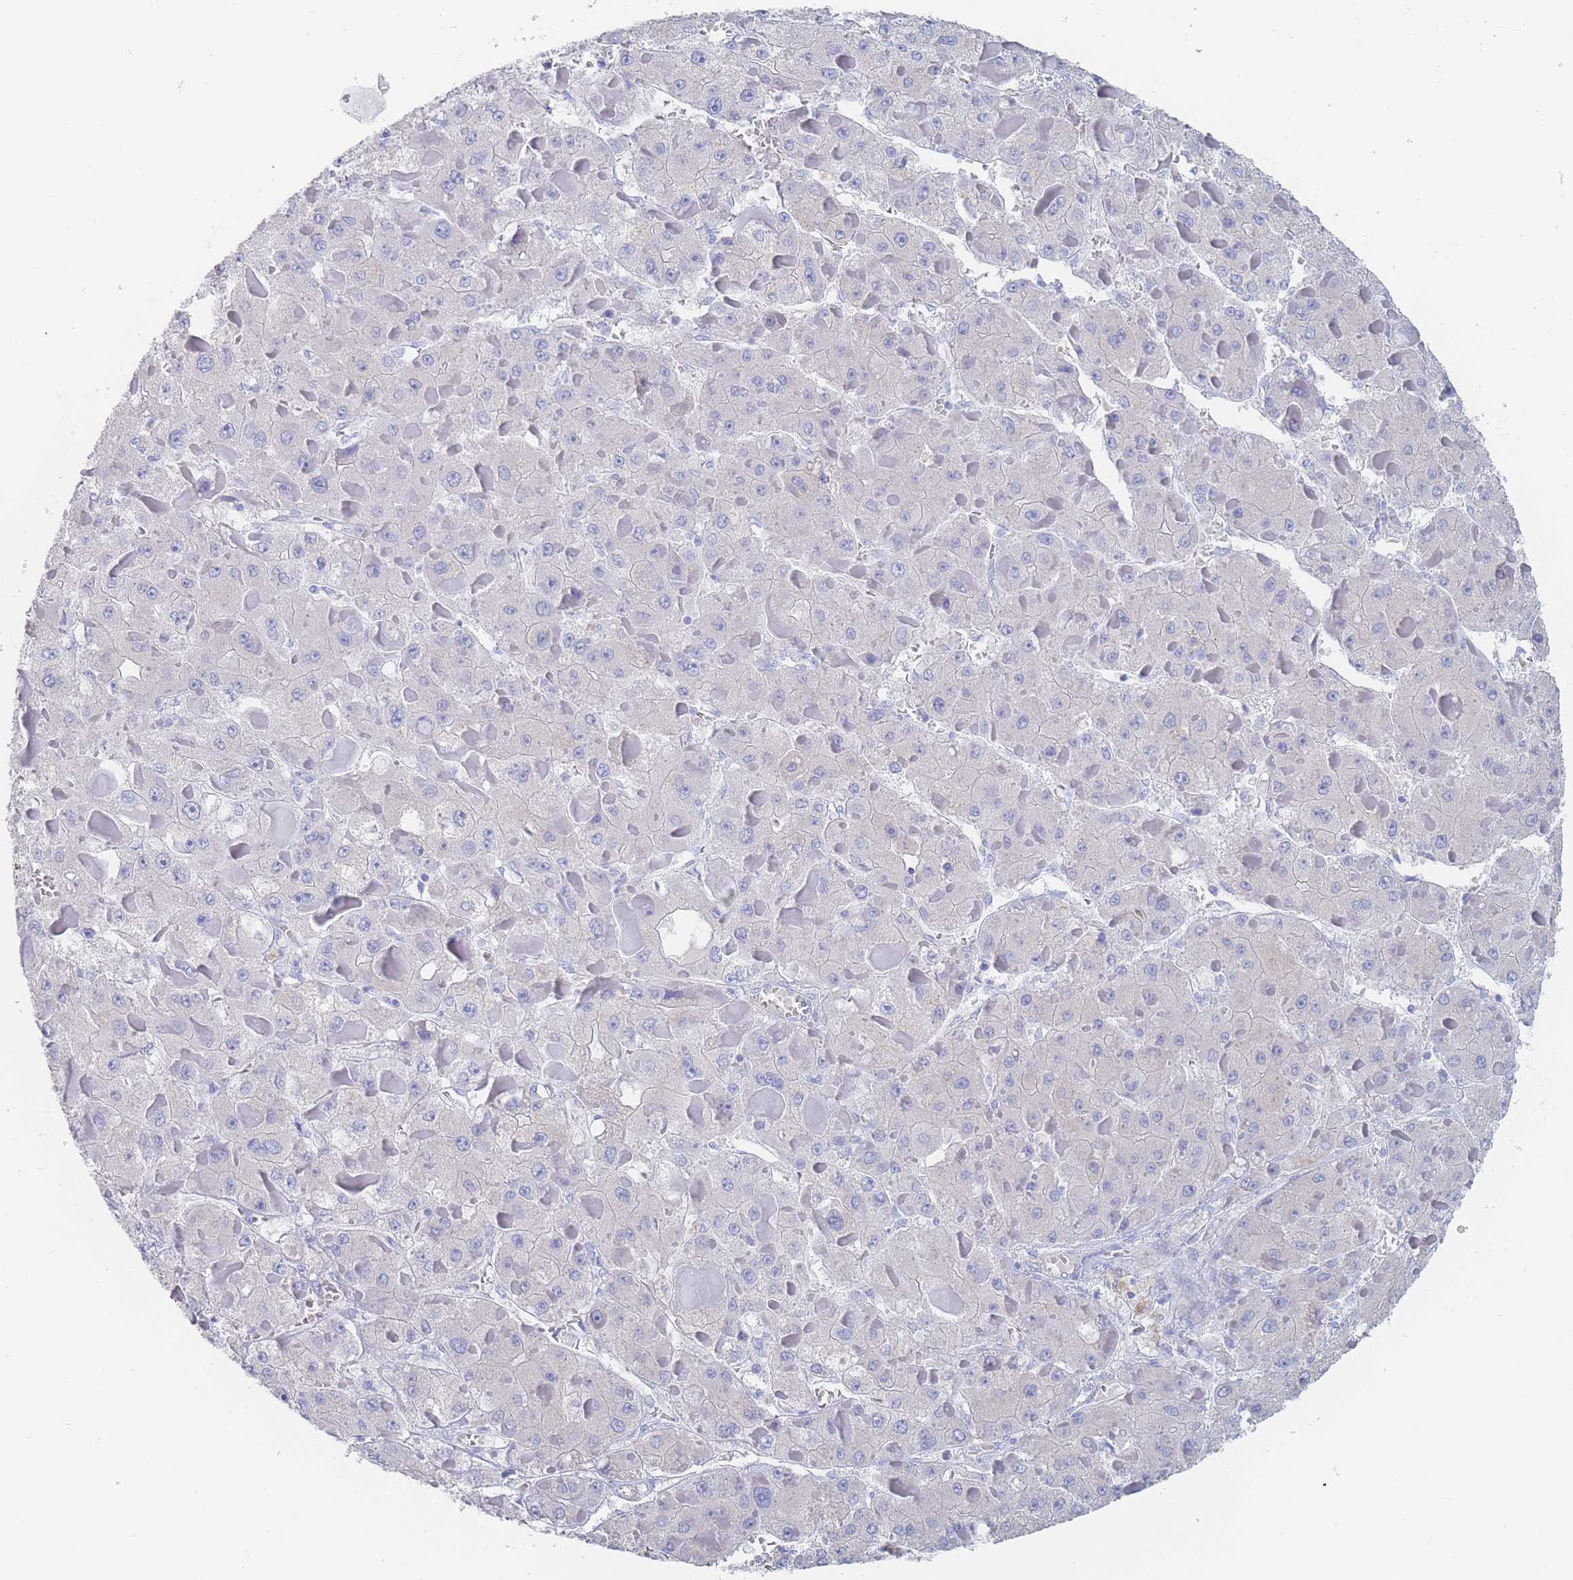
{"staining": {"intensity": "negative", "quantity": "none", "location": "none"}, "tissue": "liver cancer", "cell_type": "Tumor cells", "image_type": "cancer", "snomed": [{"axis": "morphology", "description": "Carcinoma, Hepatocellular, NOS"}, {"axis": "topography", "description": "Liver"}], "caption": "Micrograph shows no protein staining in tumor cells of hepatocellular carcinoma (liver) tissue. Brightfield microscopy of immunohistochemistry stained with DAB (3,3'-diaminobenzidine) (brown) and hematoxylin (blue), captured at high magnification.", "gene": "SLC25A35", "patient": {"sex": "female", "age": 73}}